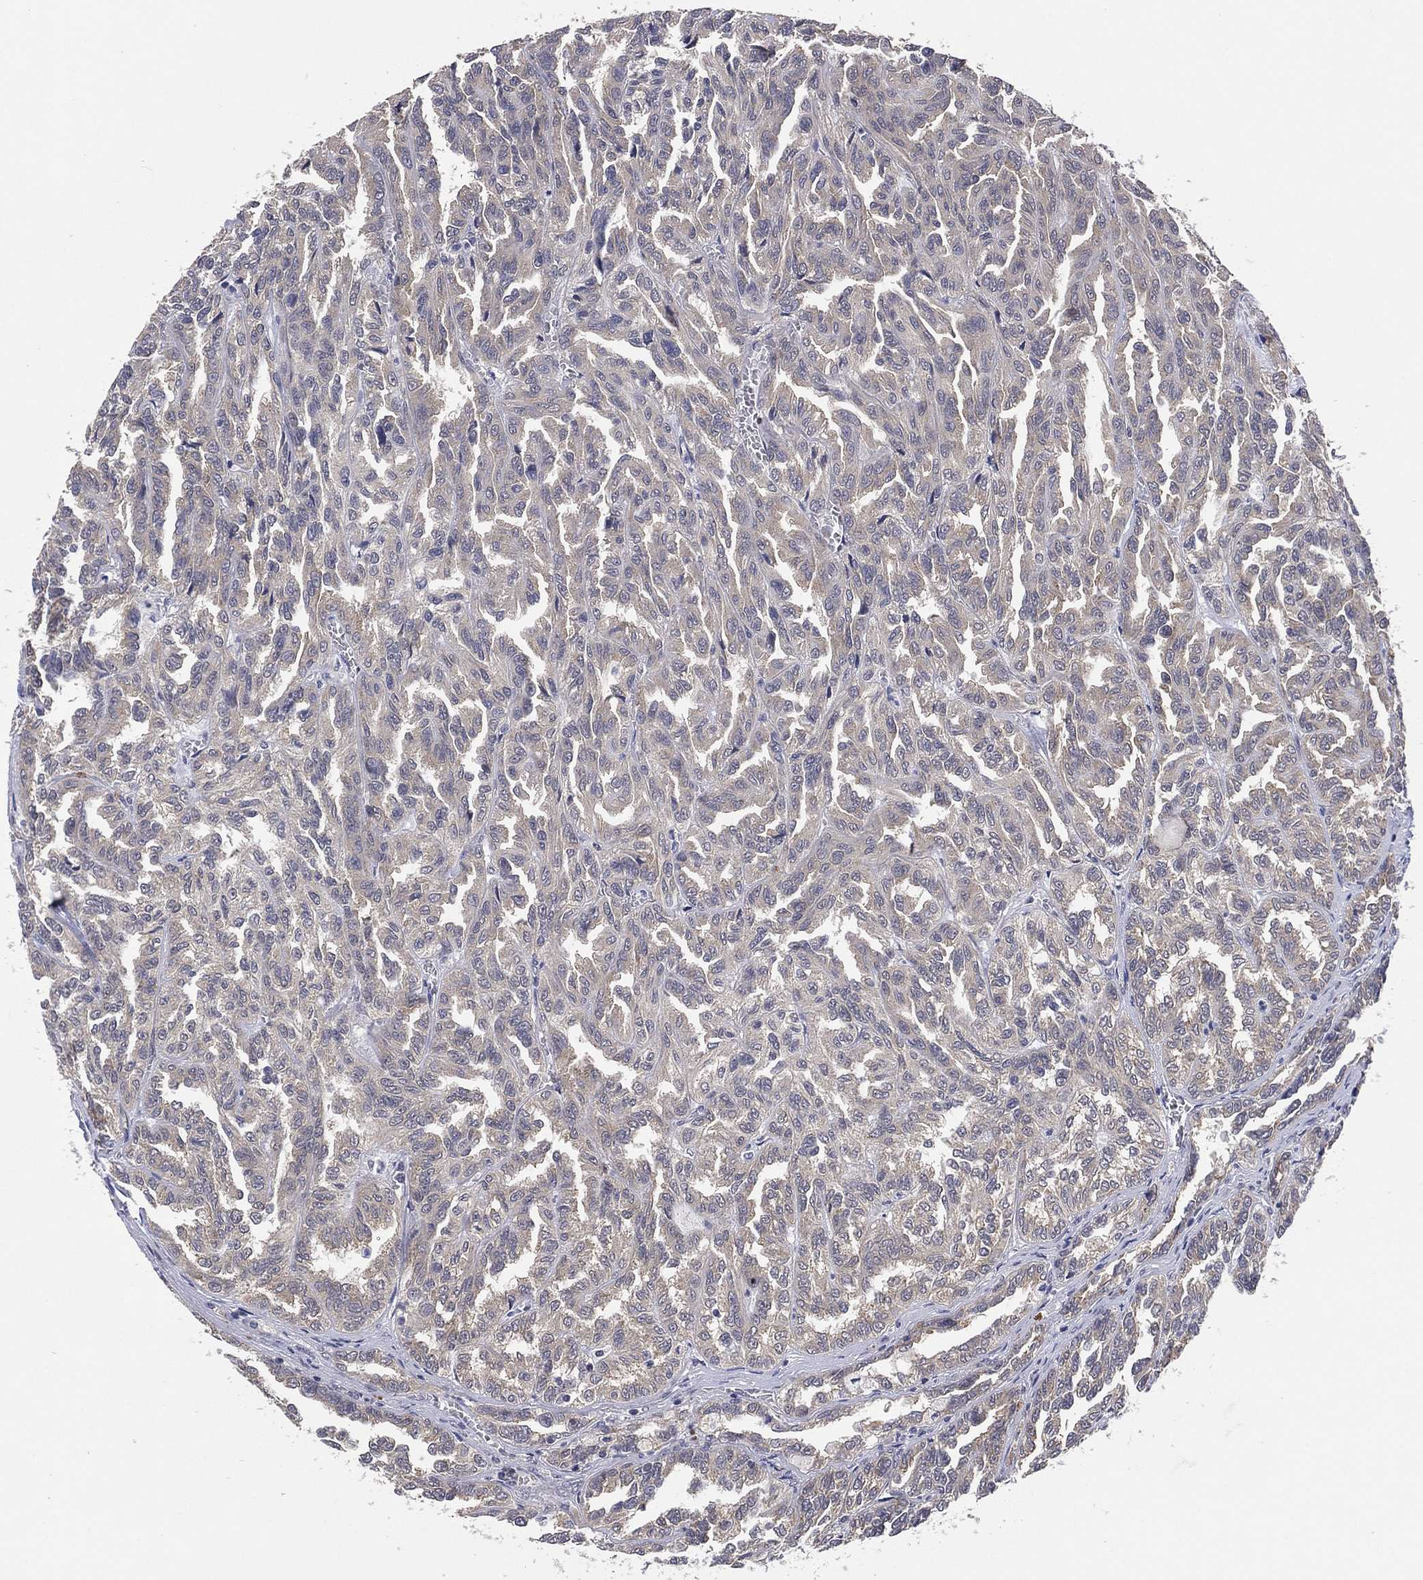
{"staining": {"intensity": "negative", "quantity": "none", "location": "none"}, "tissue": "renal cancer", "cell_type": "Tumor cells", "image_type": "cancer", "snomed": [{"axis": "morphology", "description": "Adenocarcinoma, NOS"}, {"axis": "topography", "description": "Kidney"}], "caption": "Immunohistochemical staining of adenocarcinoma (renal) demonstrates no significant positivity in tumor cells.", "gene": "SELENOO", "patient": {"sex": "male", "age": 79}}